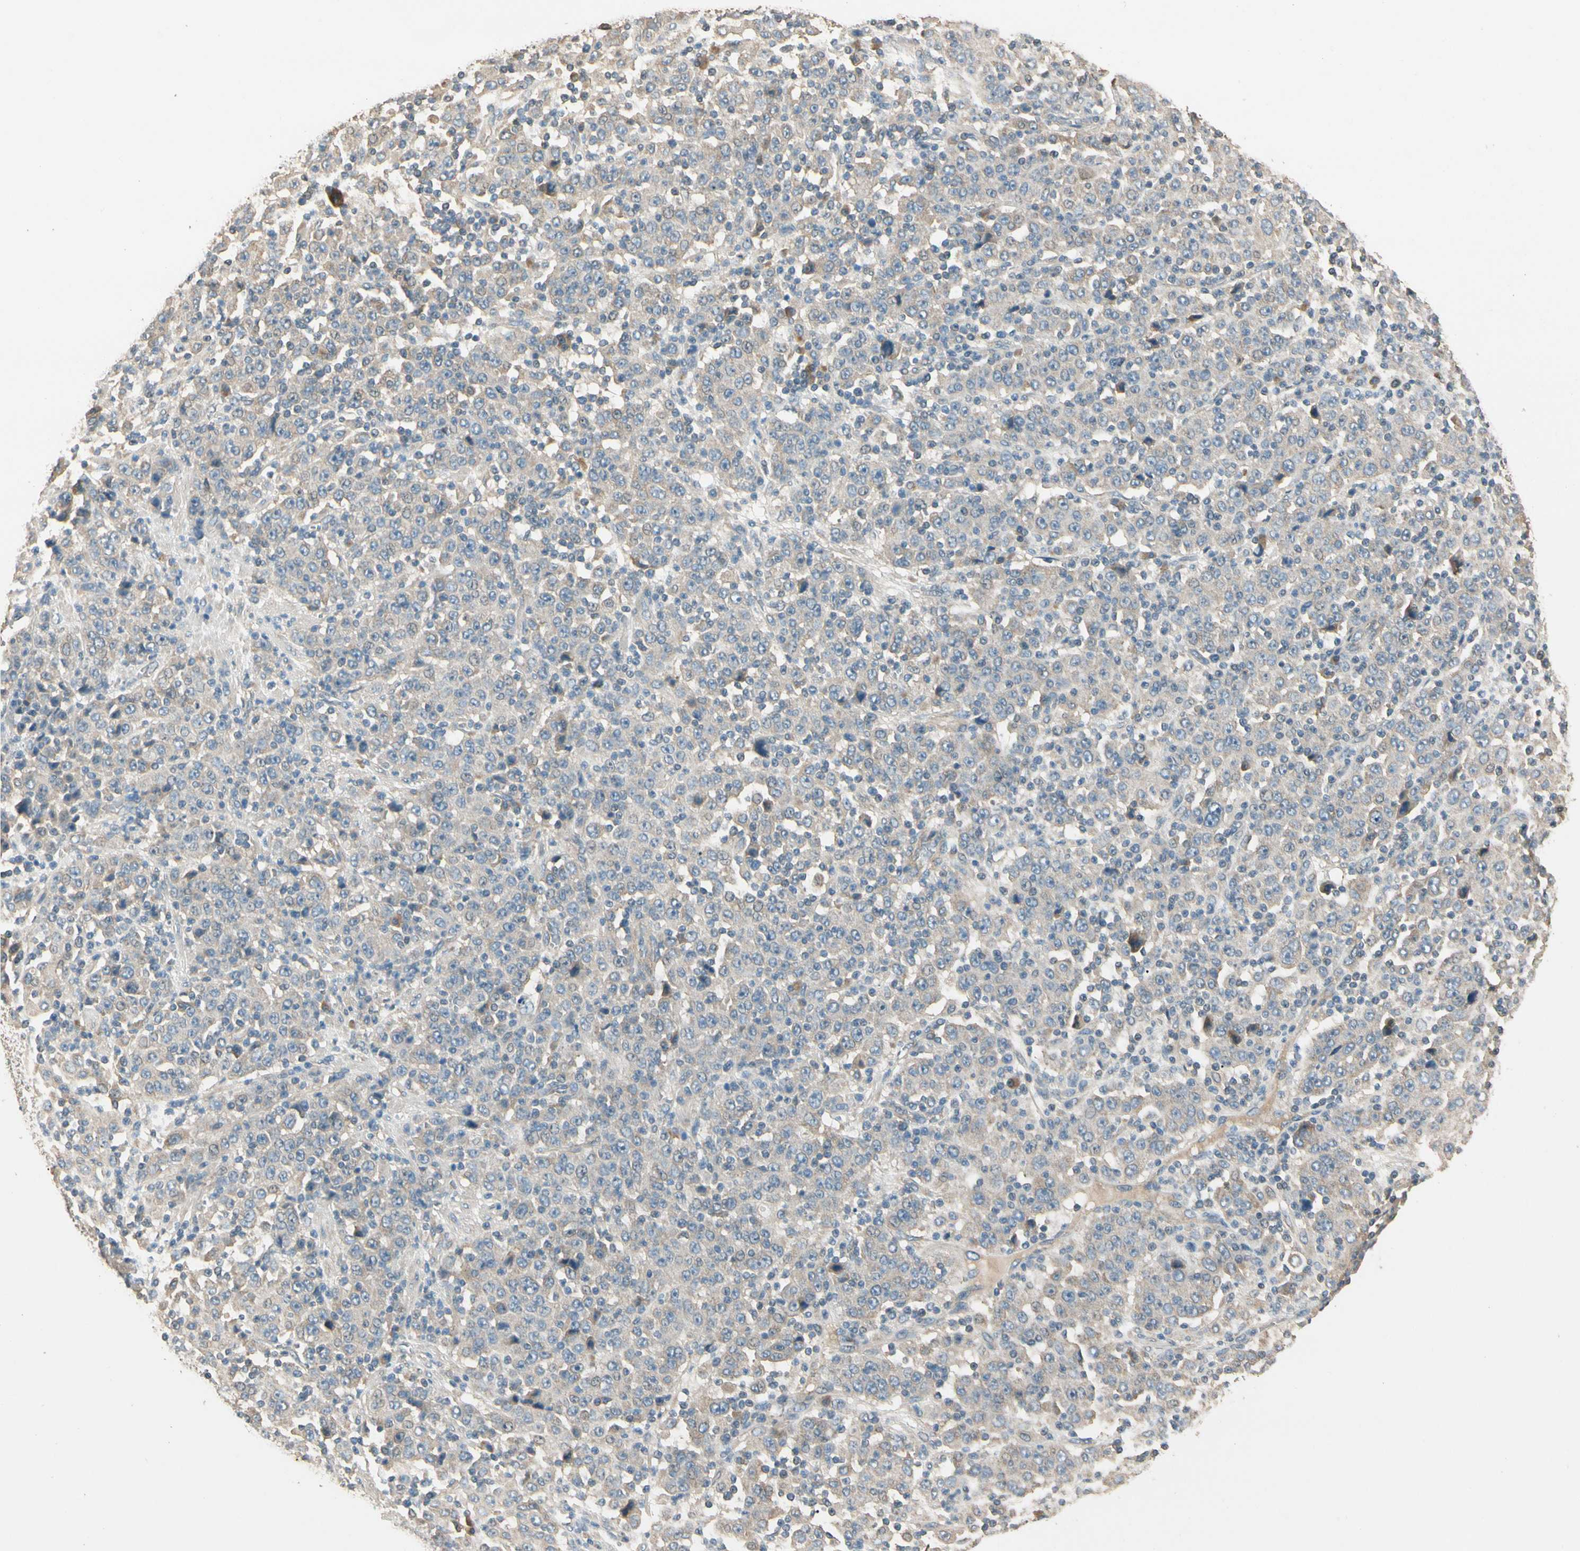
{"staining": {"intensity": "weak", "quantity": "25%-75%", "location": "cytoplasmic/membranous"}, "tissue": "stomach cancer", "cell_type": "Tumor cells", "image_type": "cancer", "snomed": [{"axis": "morphology", "description": "Normal tissue, NOS"}, {"axis": "morphology", "description": "Adenocarcinoma, NOS"}, {"axis": "topography", "description": "Stomach, upper"}, {"axis": "topography", "description": "Stomach"}], "caption": "Immunohistochemistry of human stomach adenocarcinoma demonstrates low levels of weak cytoplasmic/membranous expression in approximately 25%-75% of tumor cells. The staining is performed using DAB (3,3'-diaminobenzidine) brown chromogen to label protein expression. The nuclei are counter-stained blue using hematoxylin.", "gene": "CDH6", "patient": {"sex": "male", "age": 59}}